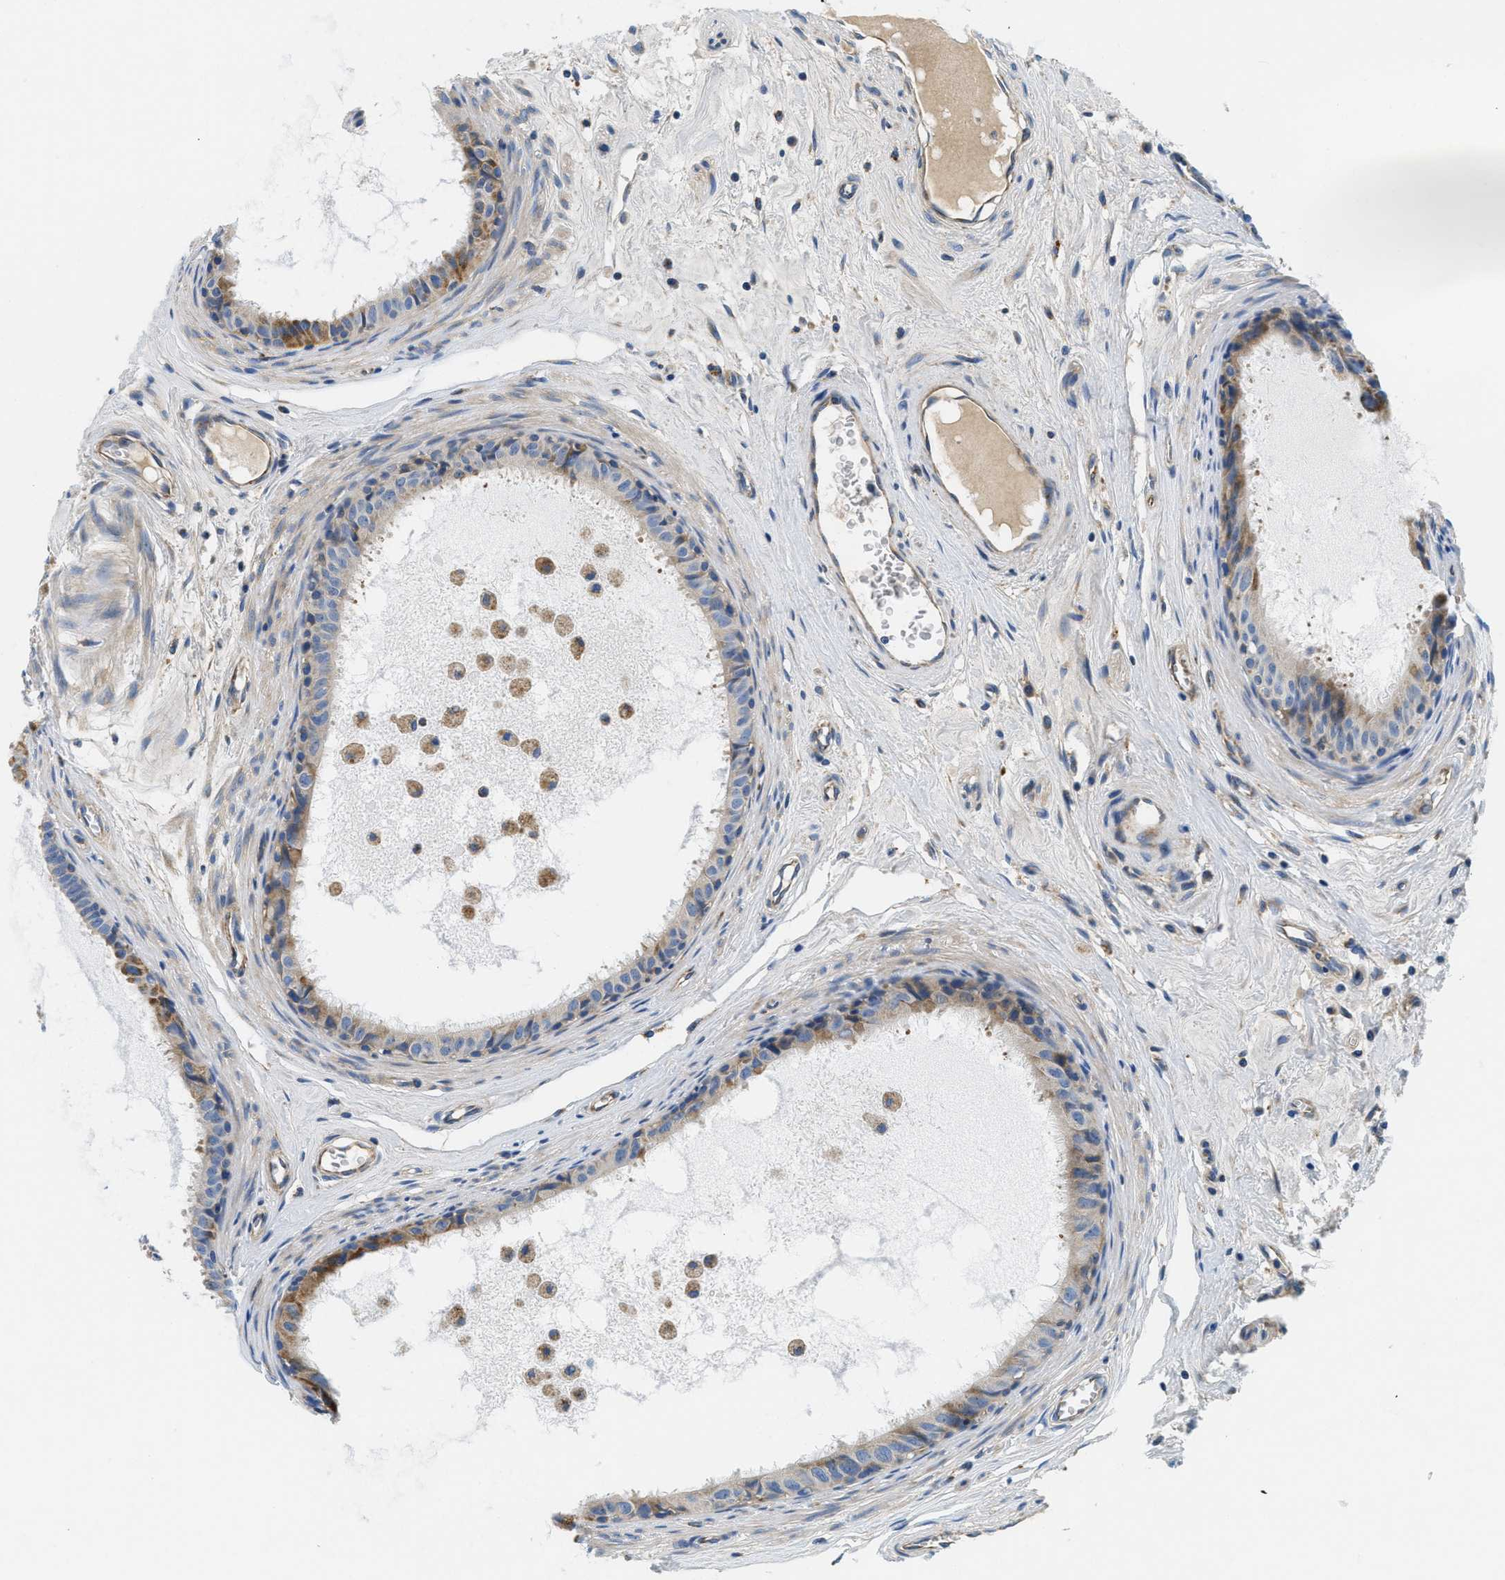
{"staining": {"intensity": "moderate", "quantity": "25%-75%", "location": "cytoplasmic/membranous"}, "tissue": "epididymis", "cell_type": "Glandular cells", "image_type": "normal", "snomed": [{"axis": "morphology", "description": "Normal tissue, NOS"}, {"axis": "morphology", "description": "Inflammation, NOS"}, {"axis": "topography", "description": "Epididymis"}], "caption": "This is a micrograph of immunohistochemistry staining of normal epididymis, which shows moderate positivity in the cytoplasmic/membranous of glandular cells.", "gene": "SAMD4B", "patient": {"sex": "male", "age": 85}}